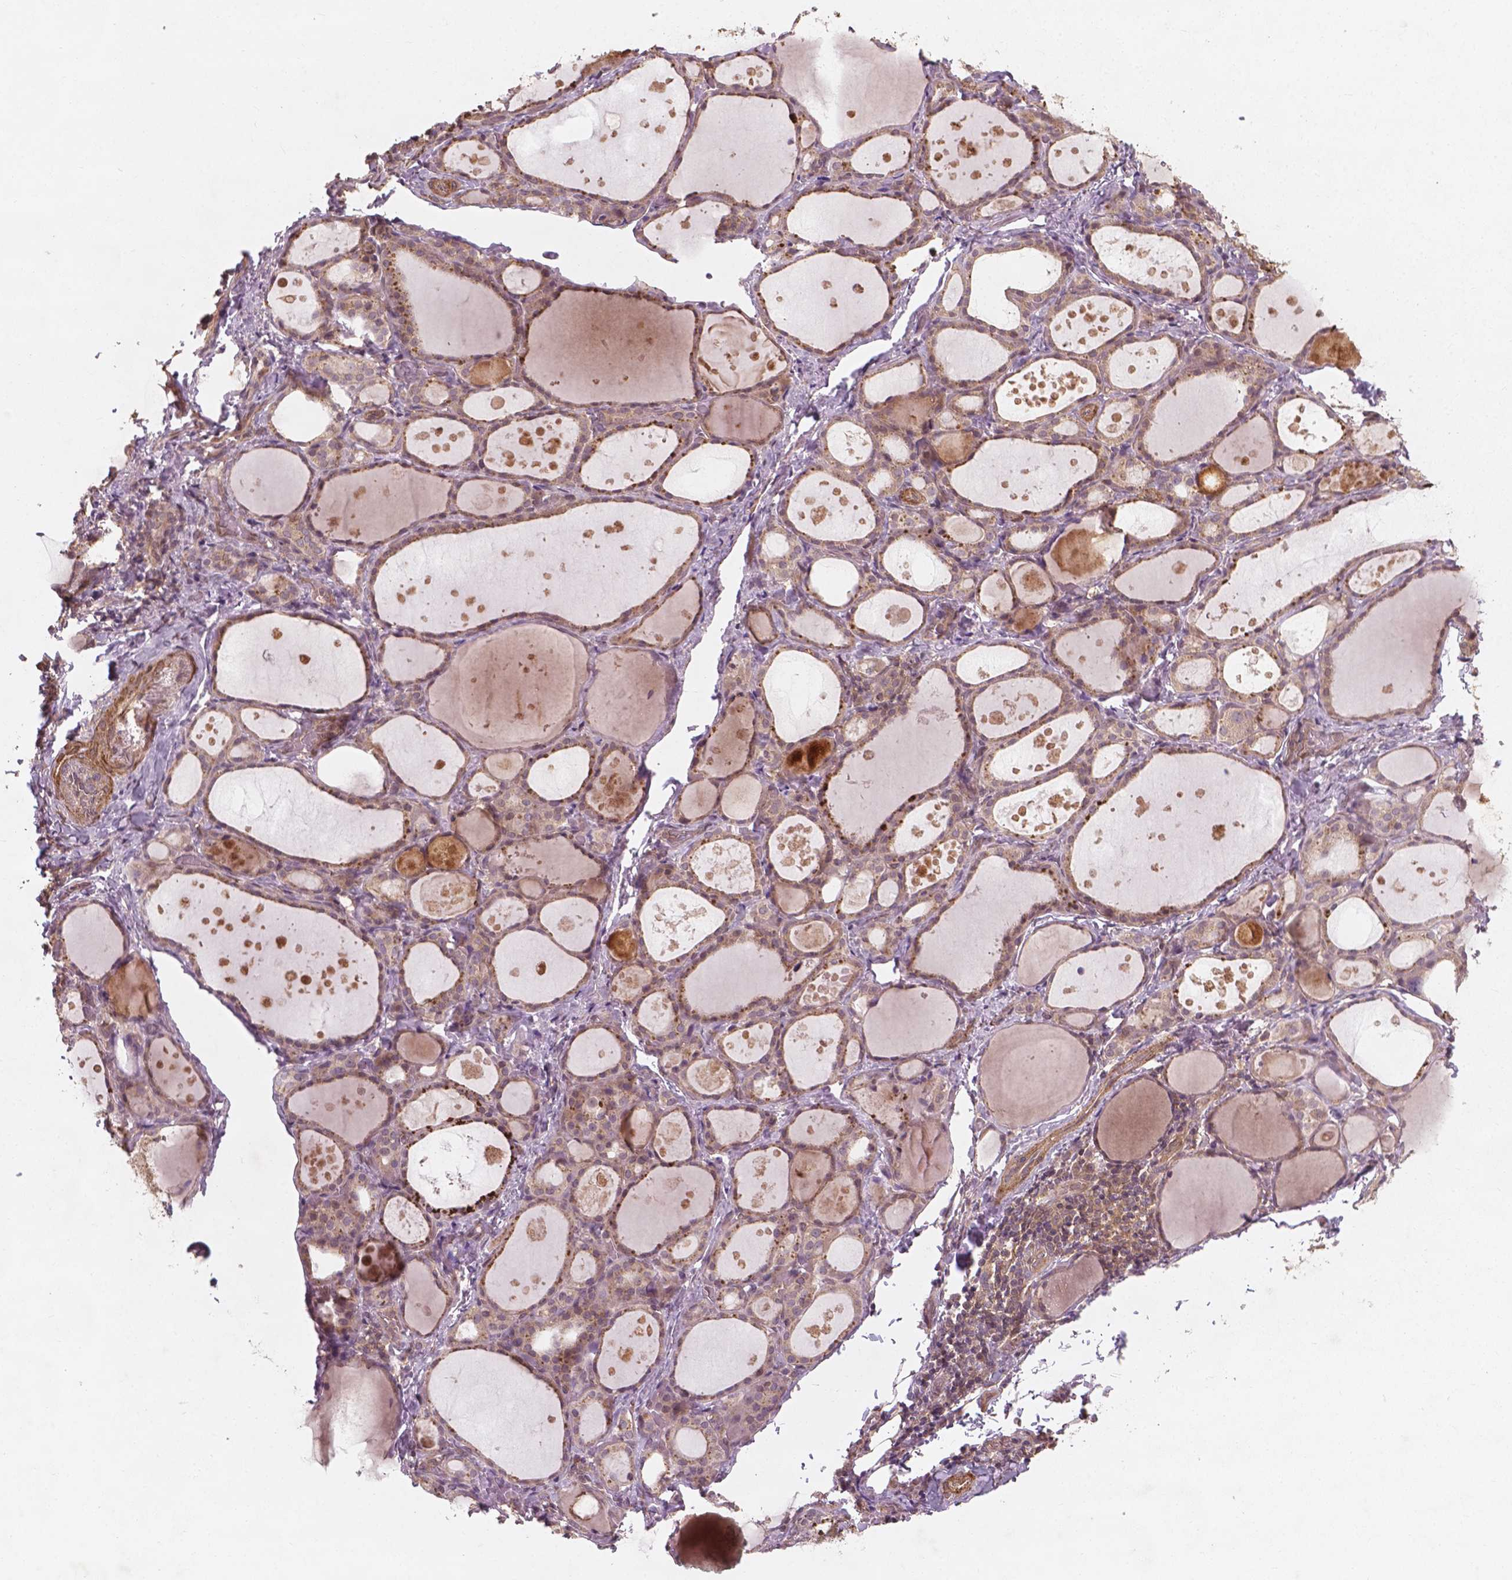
{"staining": {"intensity": "weak", "quantity": ">75%", "location": "cytoplasmic/membranous"}, "tissue": "thyroid gland", "cell_type": "Glandular cells", "image_type": "normal", "snomed": [{"axis": "morphology", "description": "Normal tissue, NOS"}, {"axis": "topography", "description": "Thyroid gland"}], "caption": "Protein expression analysis of unremarkable human thyroid gland reveals weak cytoplasmic/membranous staining in about >75% of glandular cells. The protein of interest is shown in brown color, while the nuclei are stained blue.", "gene": "CYFIP1", "patient": {"sex": "male", "age": 68}}